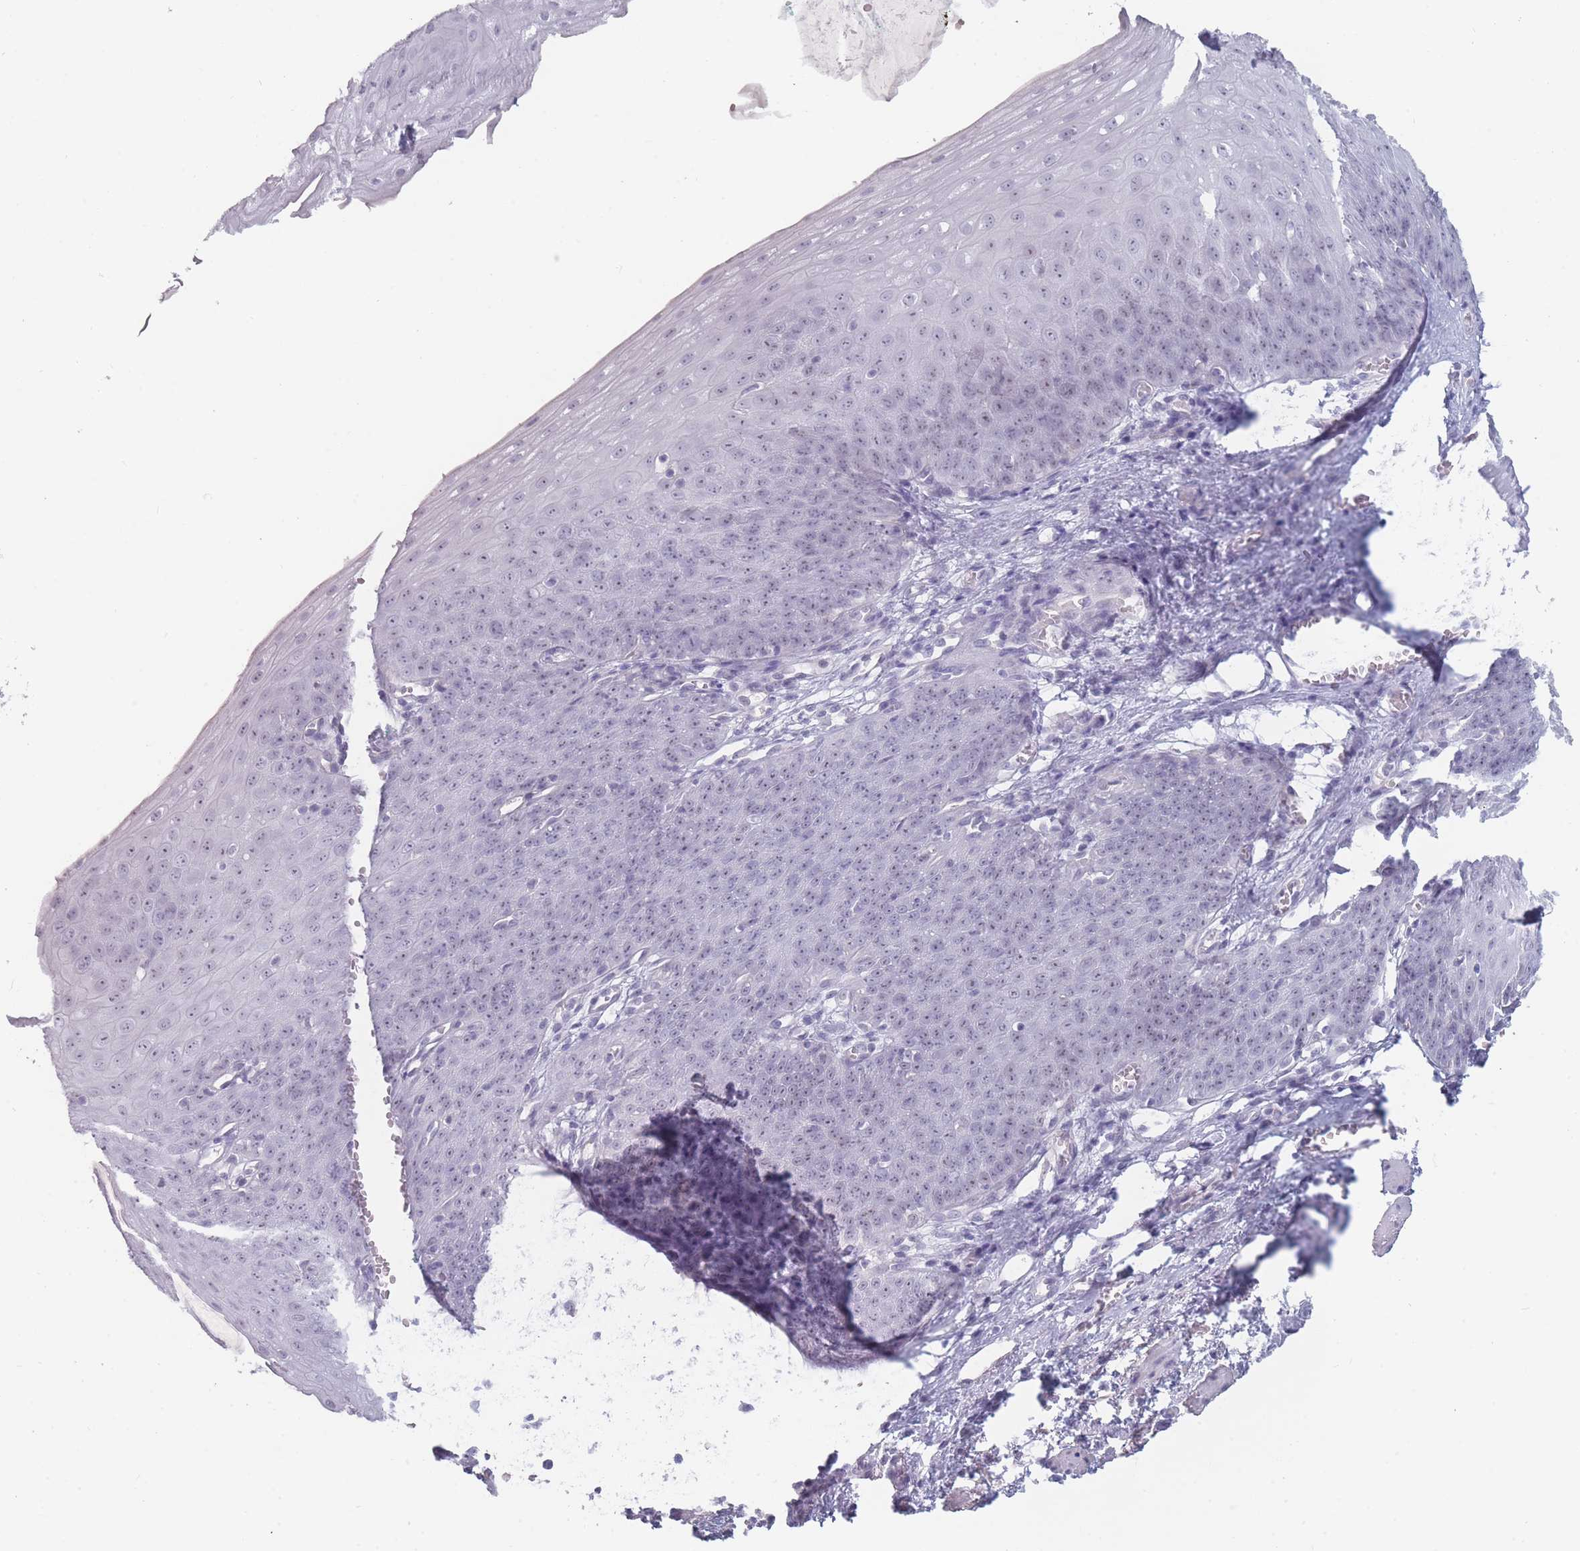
{"staining": {"intensity": "weak", "quantity": "25%-75%", "location": "nuclear"}, "tissue": "esophagus", "cell_type": "Squamous epithelial cells", "image_type": "normal", "snomed": [{"axis": "morphology", "description": "Normal tissue, NOS"}, {"axis": "topography", "description": "Esophagus"}], "caption": "The micrograph reveals a brown stain indicating the presence of a protein in the nuclear of squamous epithelial cells in esophagus. The staining was performed using DAB to visualize the protein expression in brown, while the nuclei were stained in blue with hematoxylin (Magnification: 20x).", "gene": "ROS1", "patient": {"sex": "male", "age": 71}}